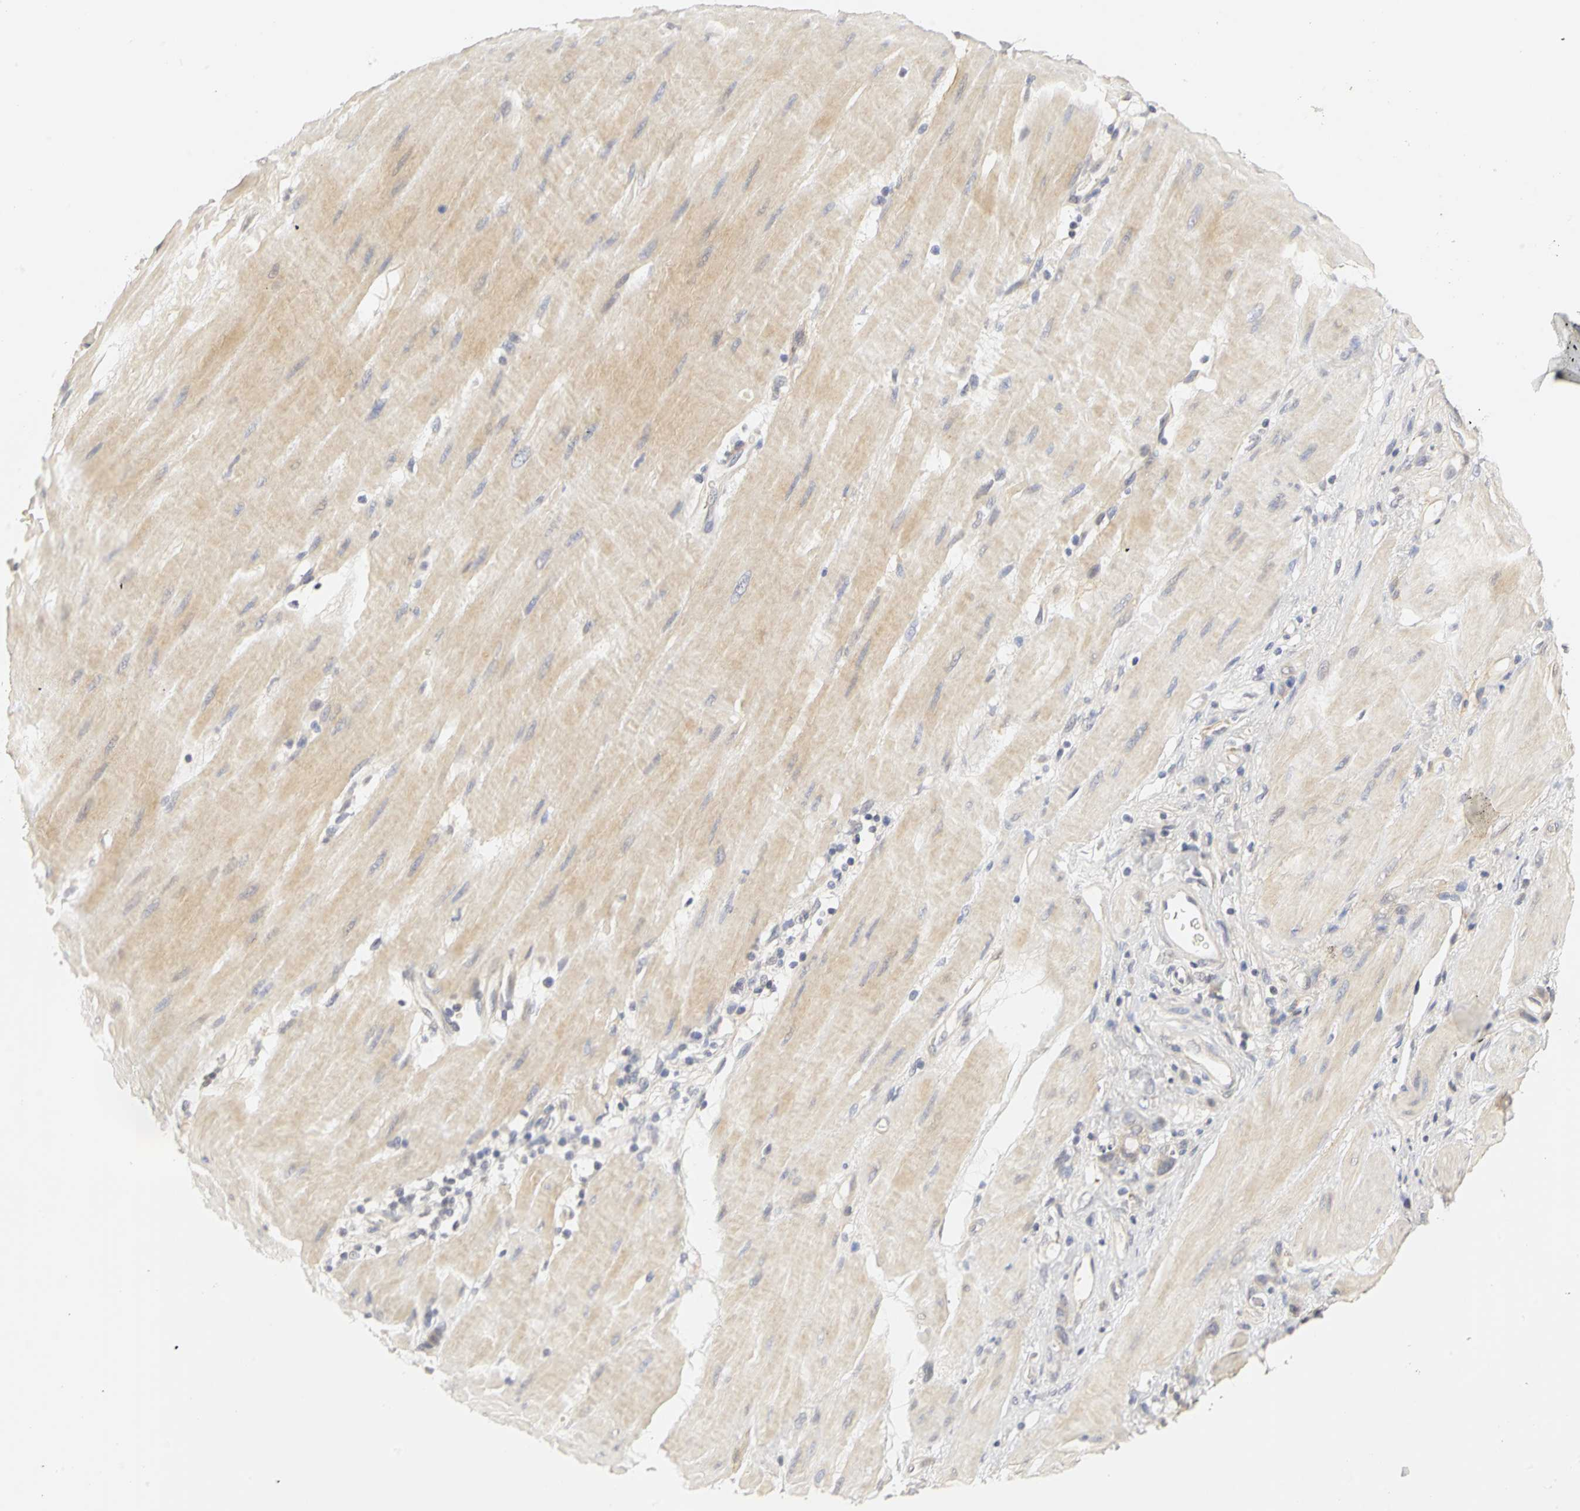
{"staining": {"intensity": "weak", "quantity": ">75%", "location": "cytoplasmic/membranous"}, "tissue": "stomach cancer", "cell_type": "Tumor cells", "image_type": "cancer", "snomed": [{"axis": "morphology", "description": "Adenocarcinoma, NOS"}, {"axis": "topography", "description": "Stomach"}], "caption": "Stomach cancer tissue demonstrates weak cytoplasmic/membranous expression in approximately >75% of tumor cells, visualized by immunohistochemistry.", "gene": "PGR", "patient": {"sex": "male", "age": 82}}